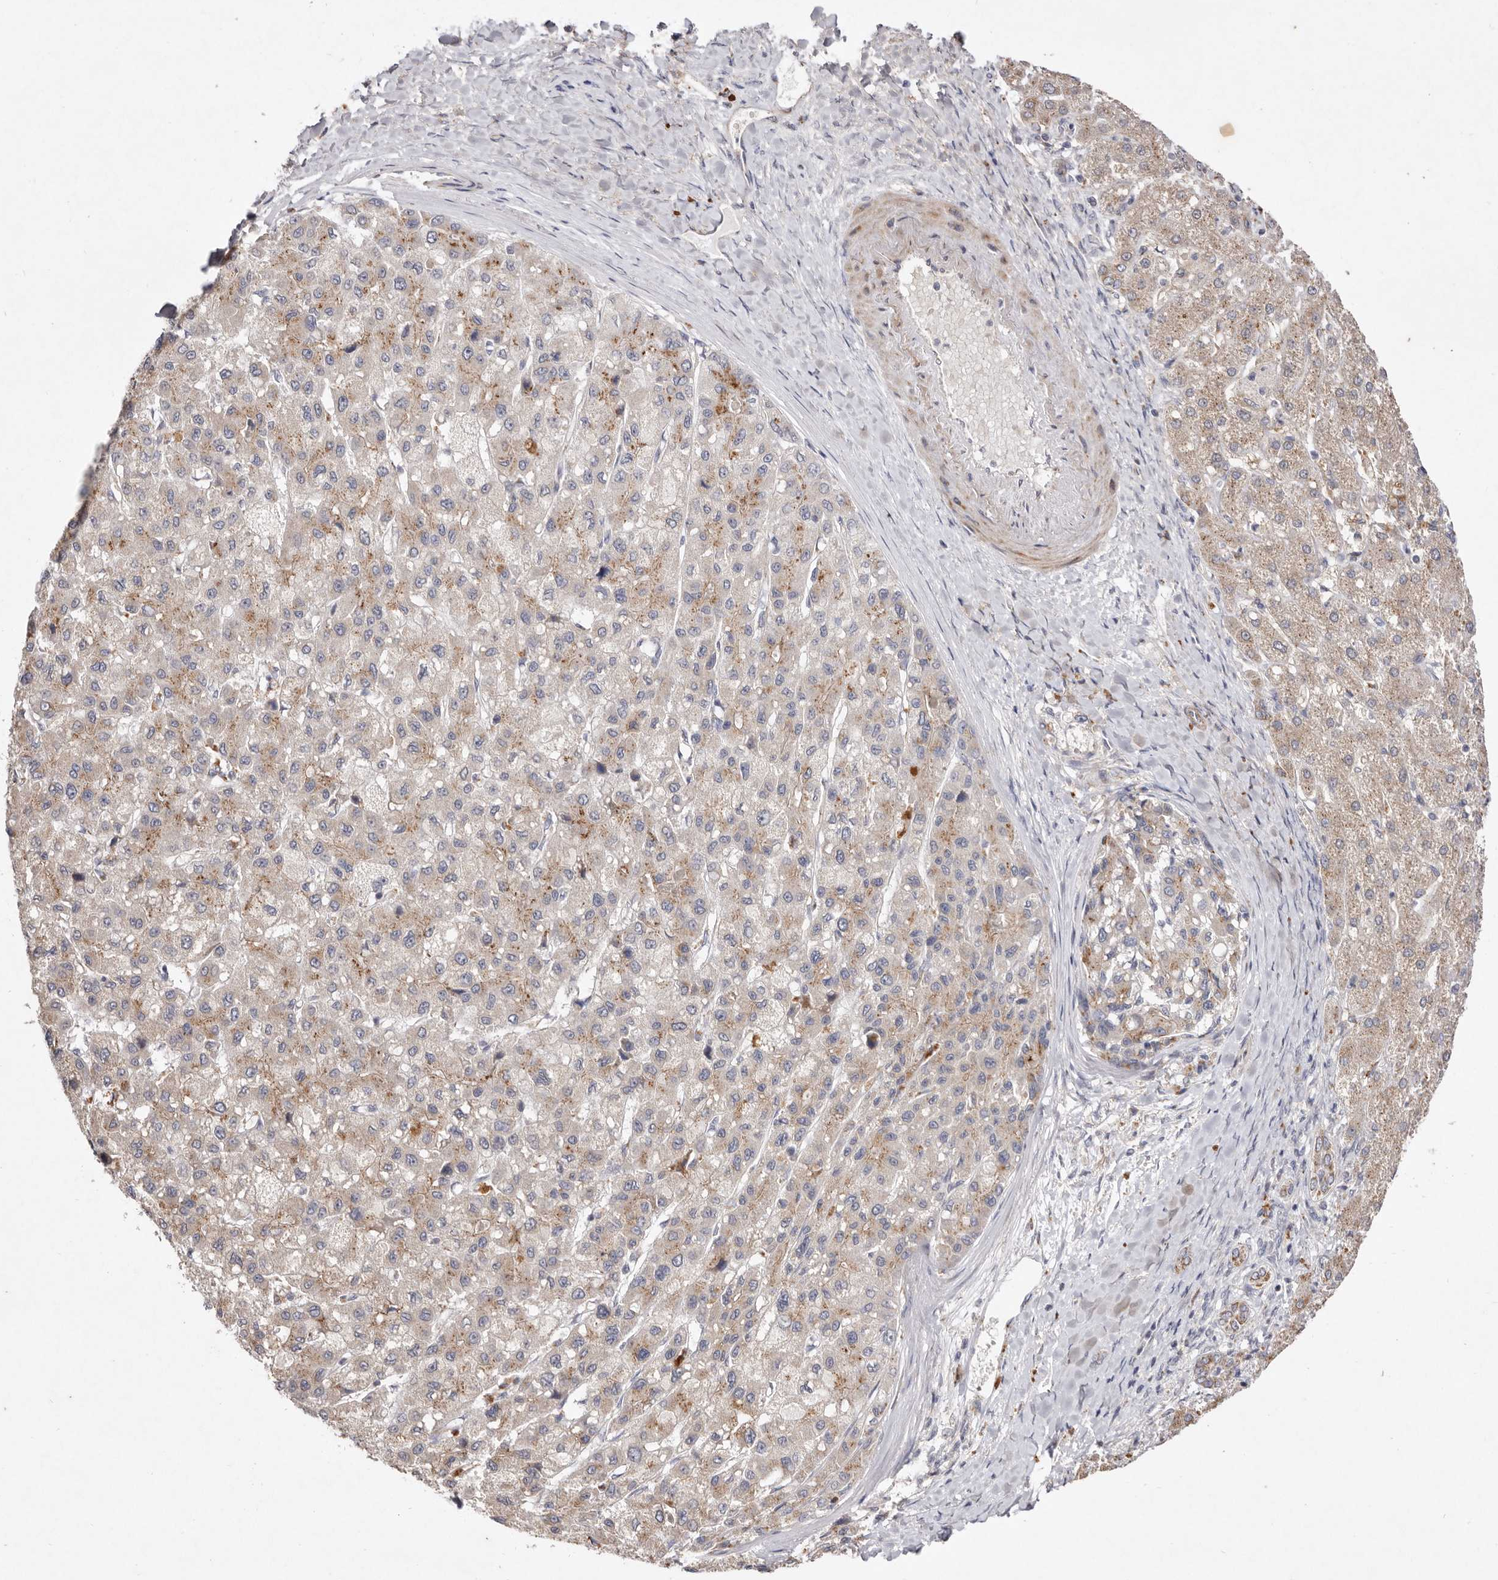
{"staining": {"intensity": "moderate", "quantity": ">75%", "location": "cytoplasmic/membranous"}, "tissue": "liver cancer", "cell_type": "Tumor cells", "image_type": "cancer", "snomed": [{"axis": "morphology", "description": "Carcinoma, Hepatocellular, NOS"}, {"axis": "topography", "description": "Liver"}], "caption": "Immunohistochemistry (DAB (3,3'-diaminobenzidine)) staining of human liver cancer reveals moderate cytoplasmic/membranous protein expression in approximately >75% of tumor cells.", "gene": "USP24", "patient": {"sex": "male", "age": 80}}